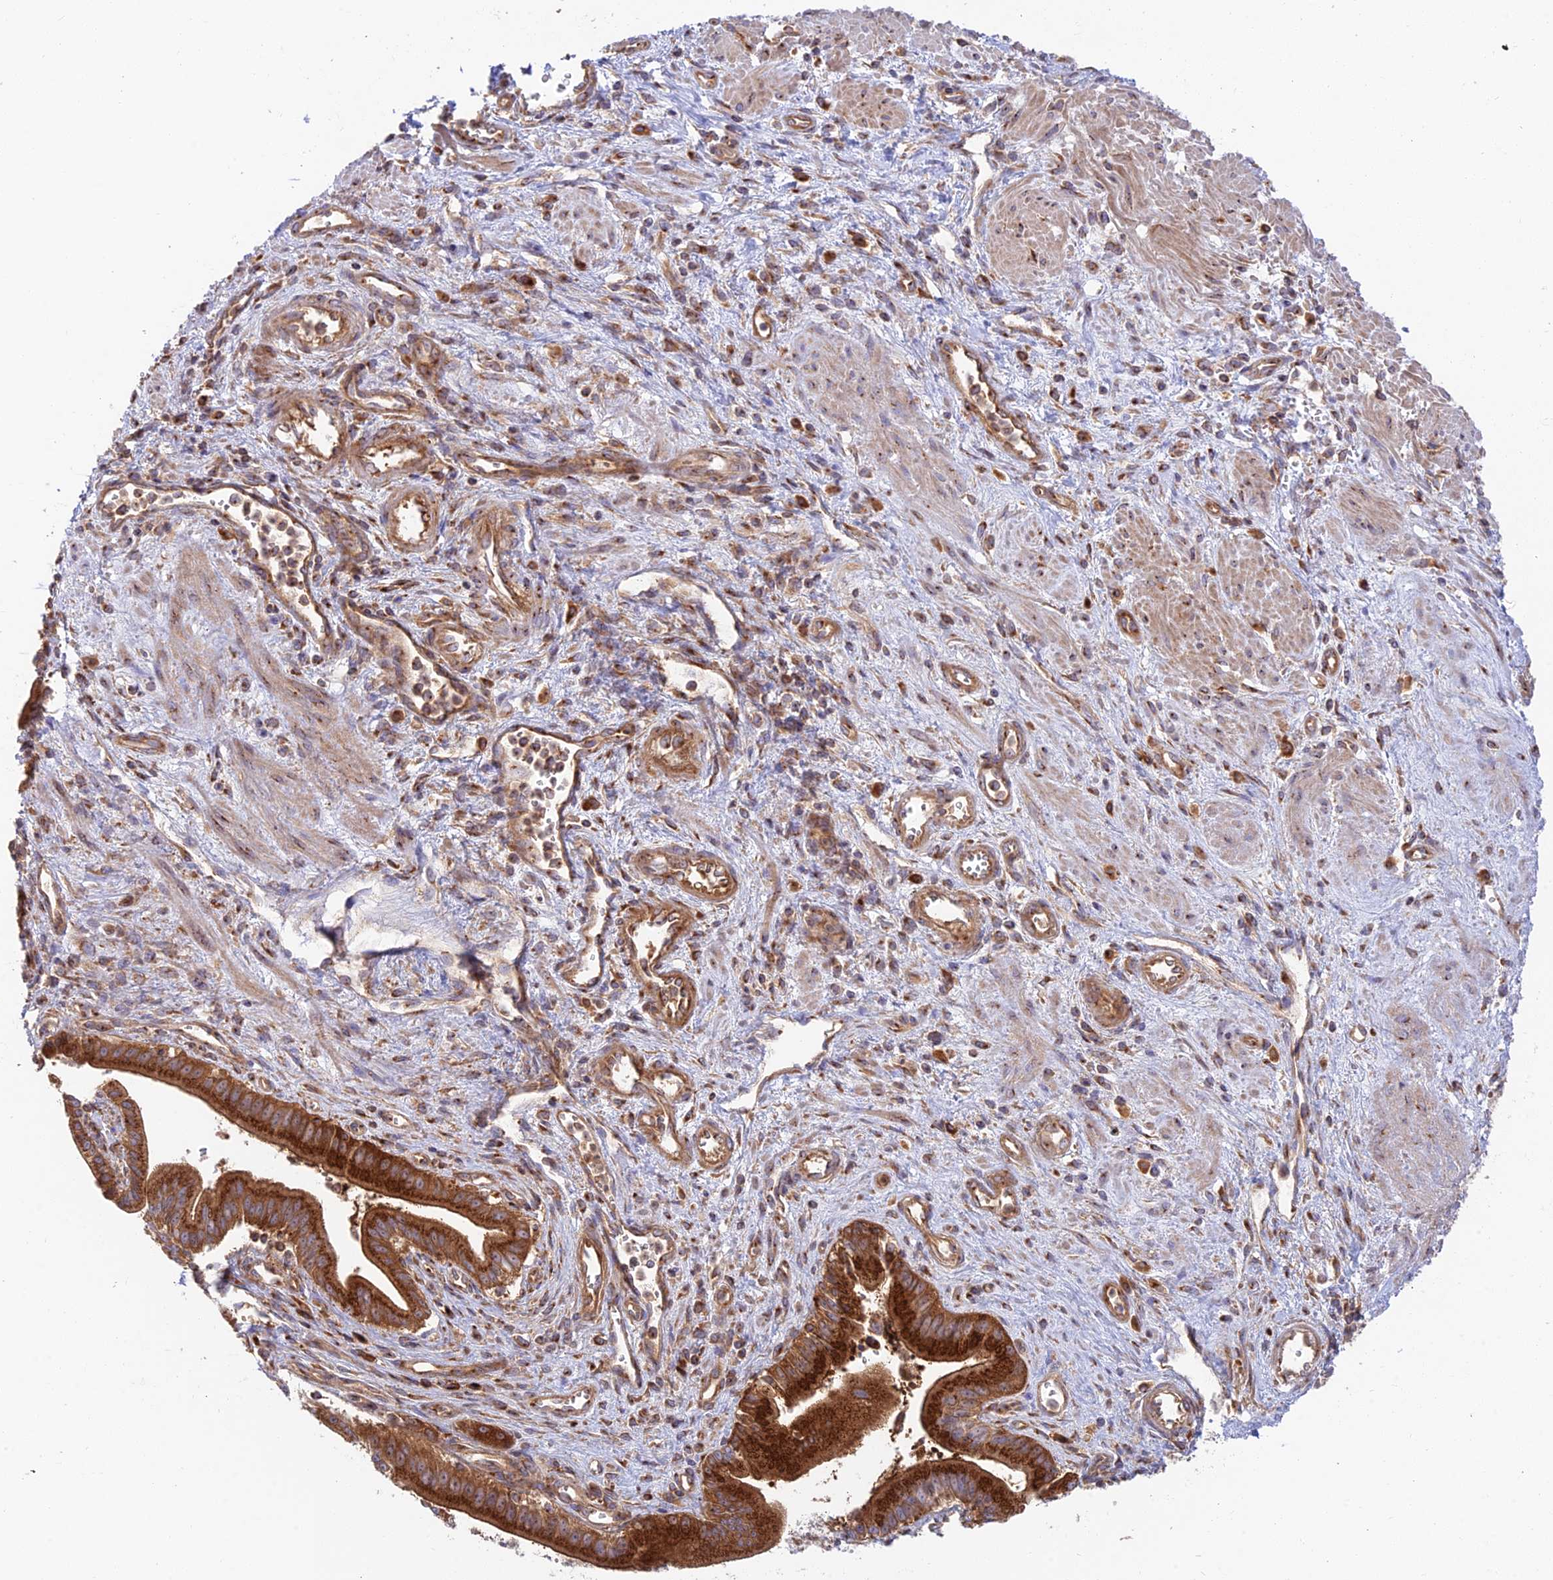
{"staining": {"intensity": "strong", "quantity": ">75%", "location": "cytoplasmic/membranous"}, "tissue": "pancreatic cancer", "cell_type": "Tumor cells", "image_type": "cancer", "snomed": [{"axis": "morphology", "description": "Adenocarcinoma, NOS"}, {"axis": "topography", "description": "Pancreas"}], "caption": "Immunohistochemistry staining of pancreatic cancer, which reveals high levels of strong cytoplasmic/membranous expression in approximately >75% of tumor cells indicating strong cytoplasmic/membranous protein staining. The staining was performed using DAB (brown) for protein detection and nuclei were counterstained in hematoxylin (blue).", "gene": "GOLGA3", "patient": {"sex": "male", "age": 78}}